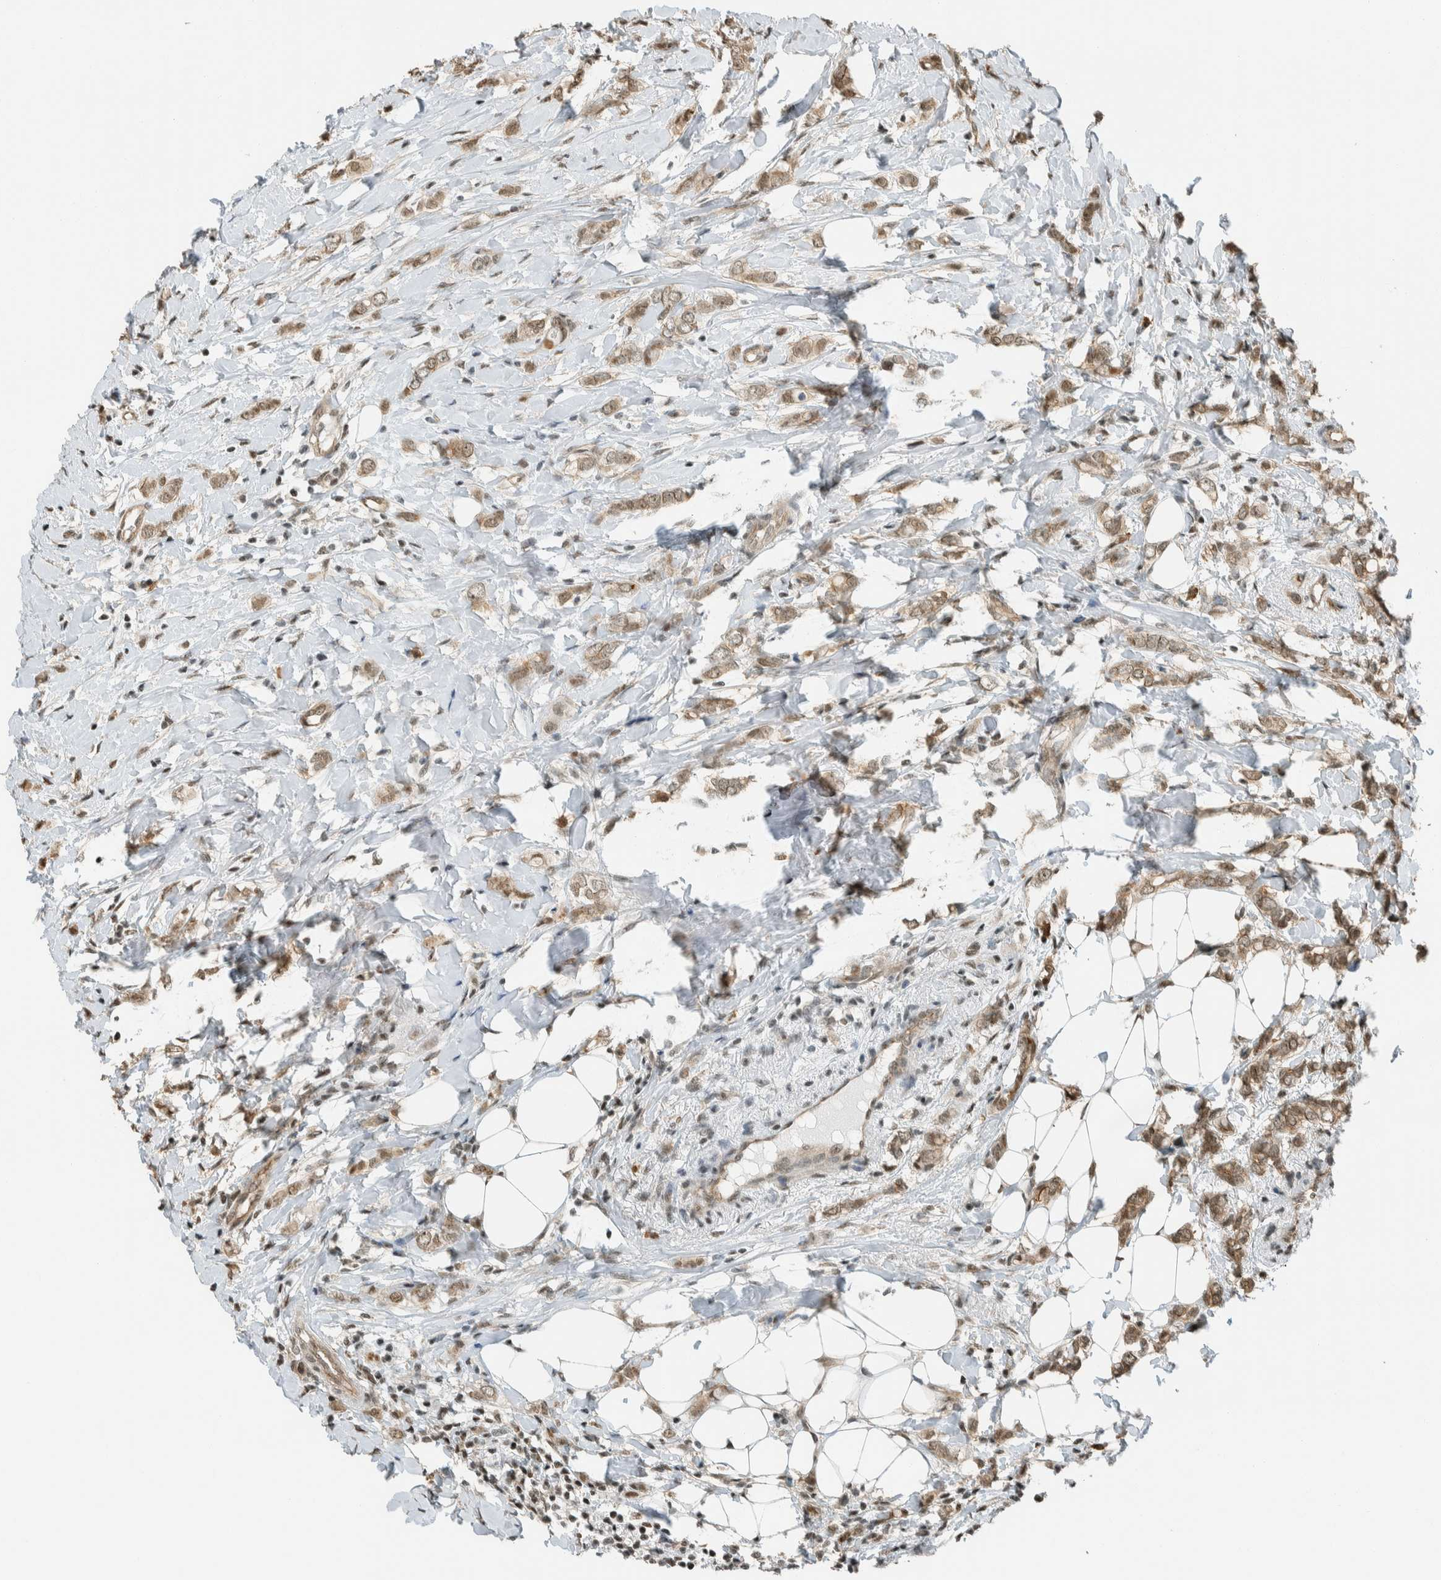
{"staining": {"intensity": "weak", "quantity": ">75%", "location": "cytoplasmic/membranous,nuclear"}, "tissue": "breast cancer", "cell_type": "Tumor cells", "image_type": "cancer", "snomed": [{"axis": "morphology", "description": "Normal tissue, NOS"}, {"axis": "morphology", "description": "Lobular carcinoma"}, {"axis": "topography", "description": "Breast"}], "caption": "Weak cytoplasmic/membranous and nuclear positivity for a protein is present in approximately >75% of tumor cells of lobular carcinoma (breast) using immunohistochemistry.", "gene": "NIBAN2", "patient": {"sex": "female", "age": 47}}